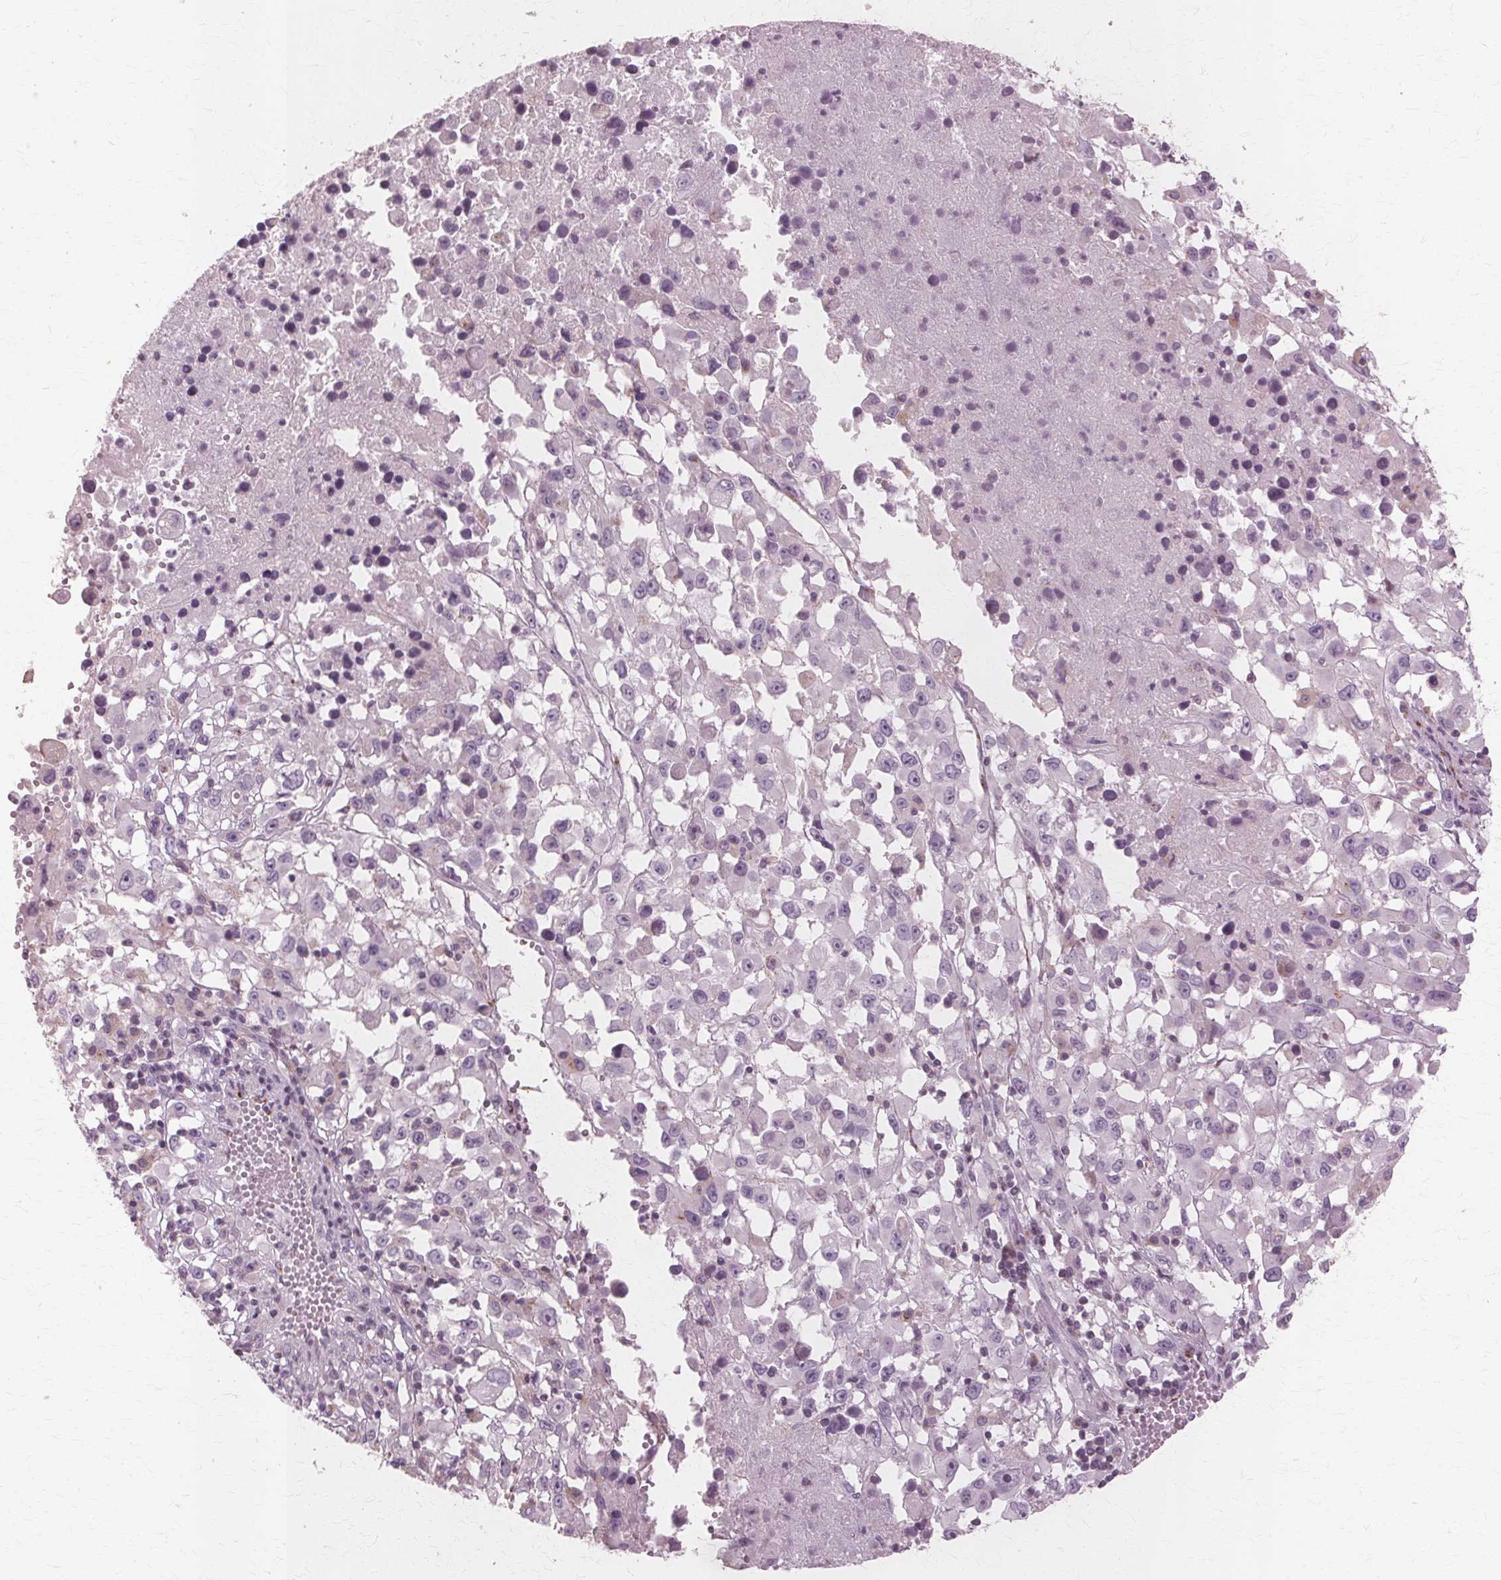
{"staining": {"intensity": "negative", "quantity": "none", "location": "none"}, "tissue": "melanoma", "cell_type": "Tumor cells", "image_type": "cancer", "snomed": [{"axis": "morphology", "description": "Malignant melanoma, Metastatic site"}, {"axis": "topography", "description": "Soft tissue"}], "caption": "Tumor cells show no significant protein expression in melanoma. The staining is performed using DAB (3,3'-diaminobenzidine) brown chromogen with nuclei counter-stained in using hematoxylin.", "gene": "DNASE2", "patient": {"sex": "male", "age": 50}}